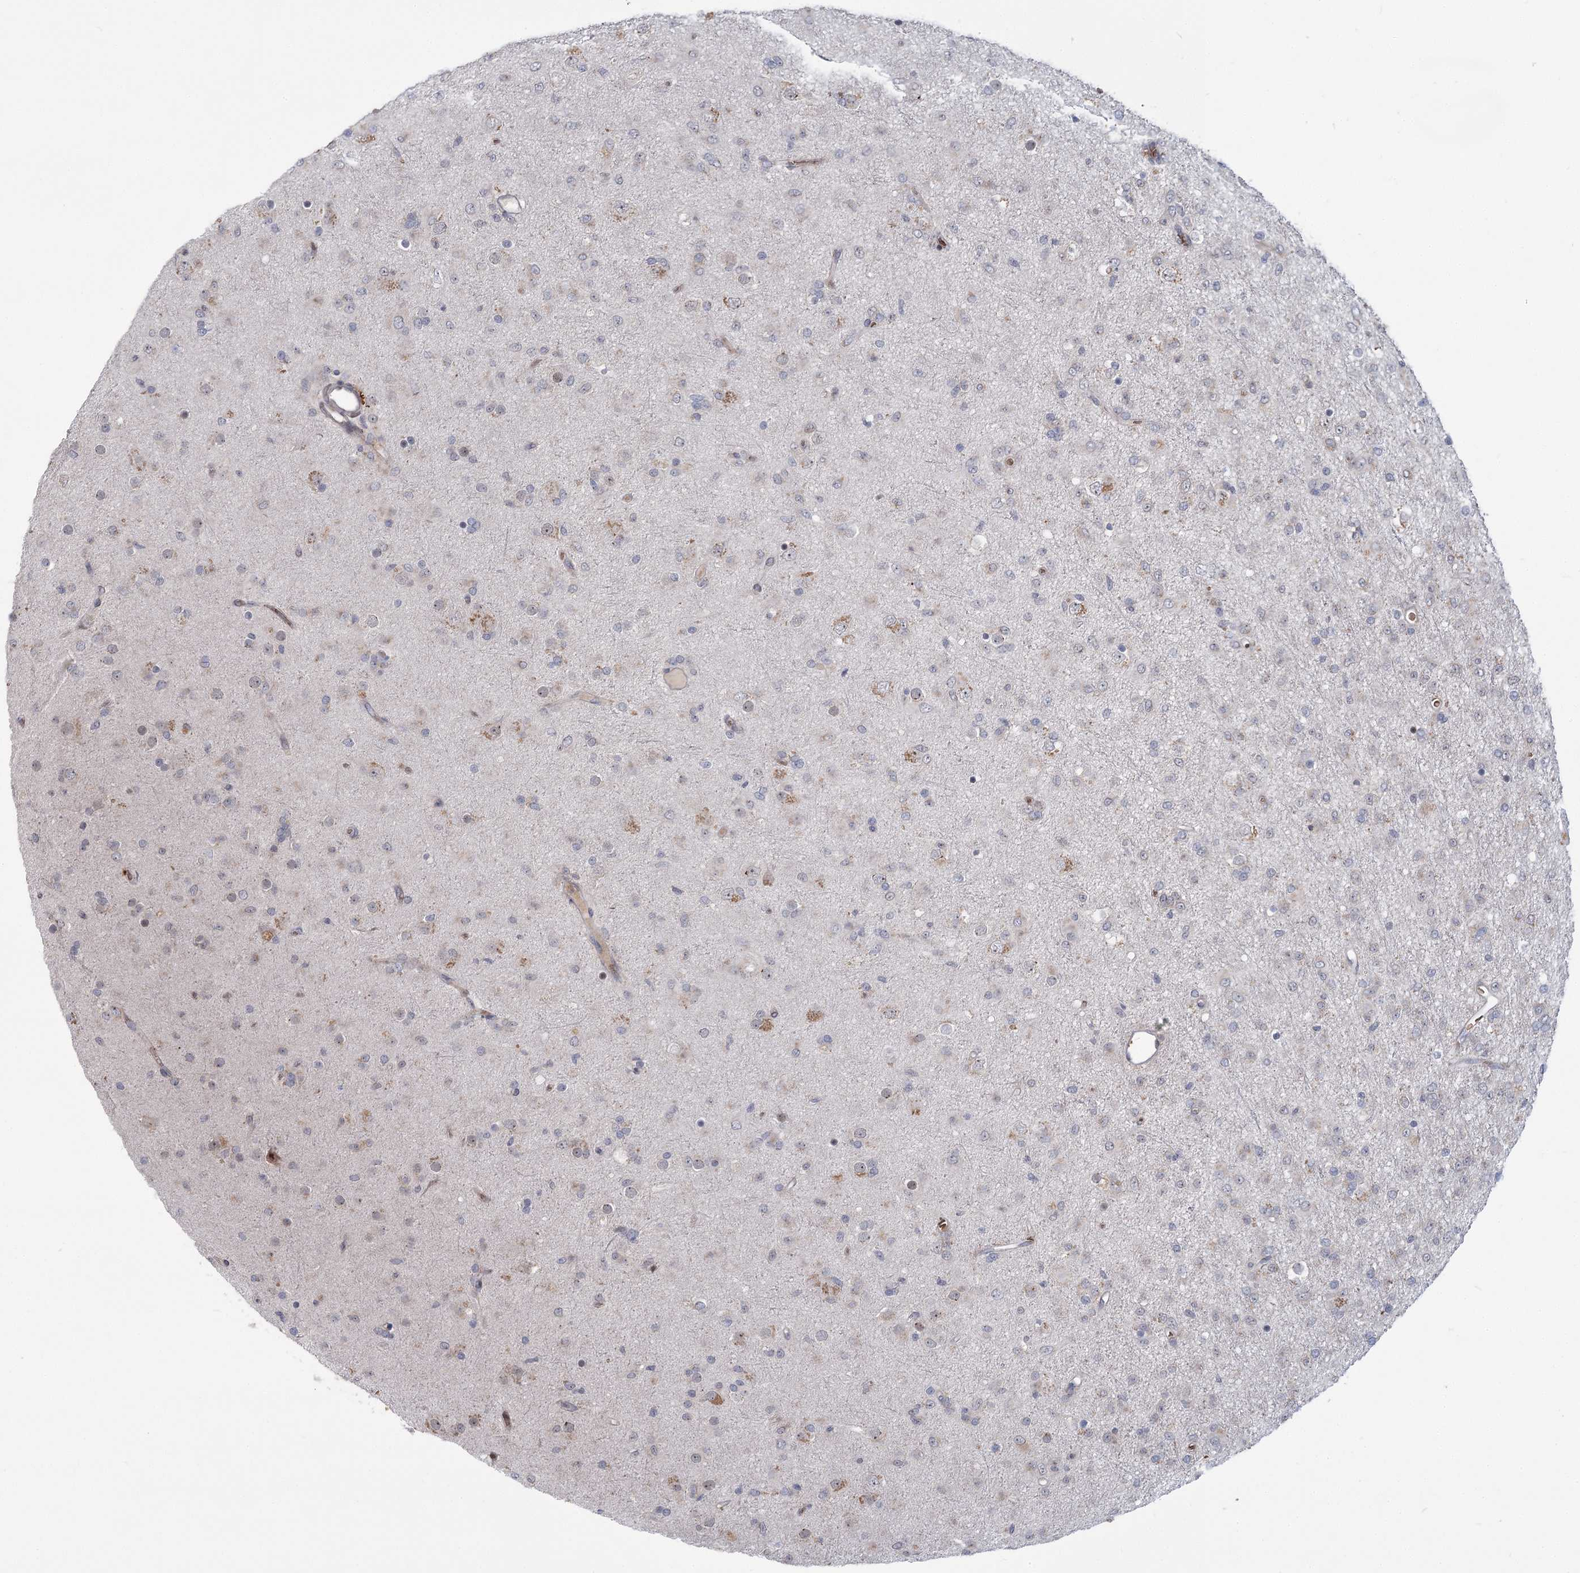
{"staining": {"intensity": "weak", "quantity": "<25%", "location": "cytoplasmic/membranous"}, "tissue": "glioma", "cell_type": "Tumor cells", "image_type": "cancer", "snomed": [{"axis": "morphology", "description": "Glioma, malignant, Low grade"}, {"axis": "topography", "description": "Brain"}], "caption": "High power microscopy histopathology image of an IHC histopathology image of low-grade glioma (malignant), revealing no significant positivity in tumor cells.", "gene": "NSMCE4A", "patient": {"sex": "male", "age": 65}}